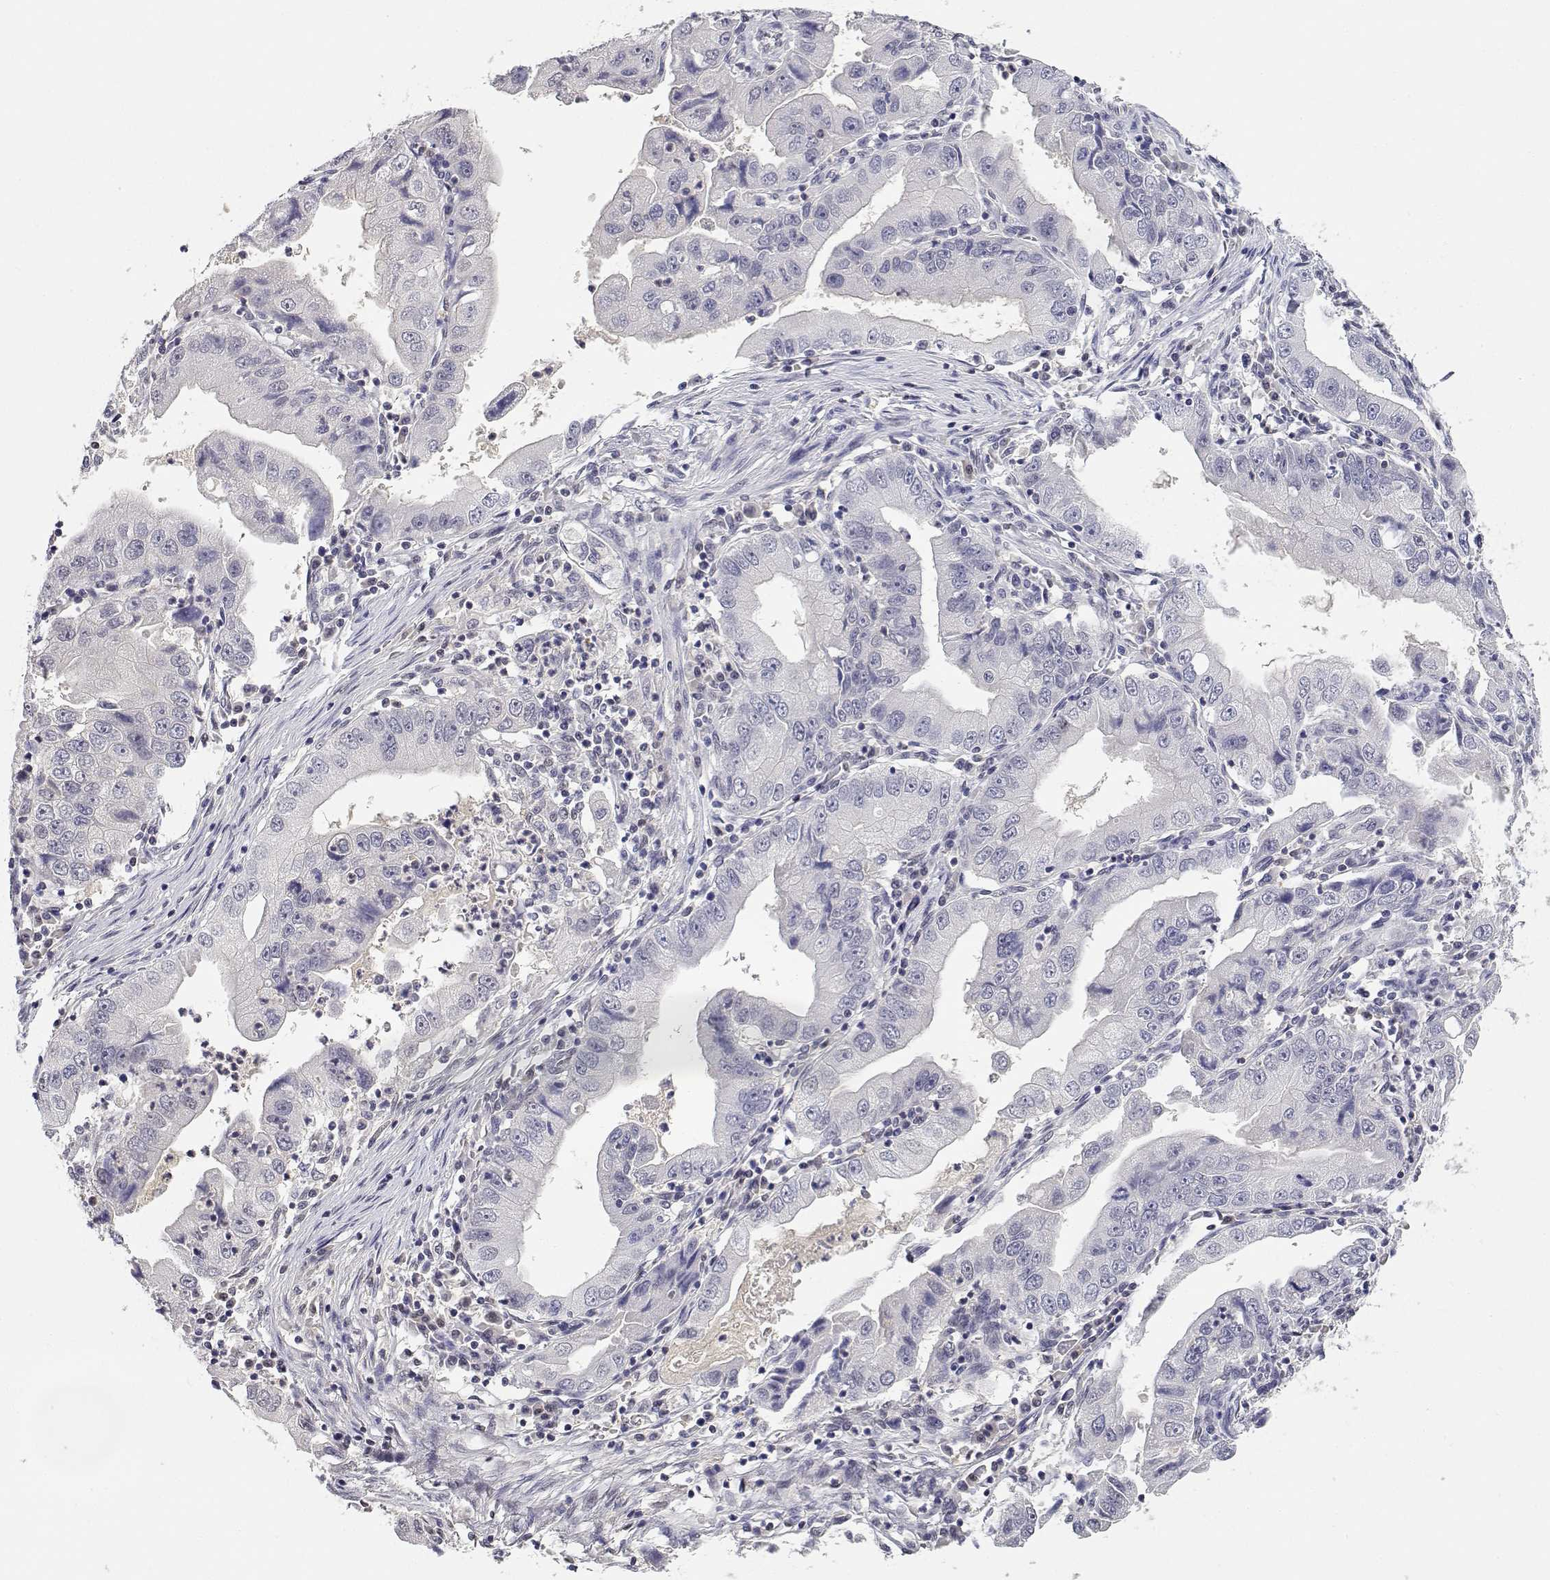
{"staining": {"intensity": "negative", "quantity": "none", "location": "none"}, "tissue": "stomach cancer", "cell_type": "Tumor cells", "image_type": "cancer", "snomed": [{"axis": "morphology", "description": "Adenocarcinoma, NOS"}, {"axis": "topography", "description": "Stomach"}], "caption": "Stomach adenocarcinoma was stained to show a protein in brown. There is no significant staining in tumor cells.", "gene": "ADA", "patient": {"sex": "male", "age": 76}}